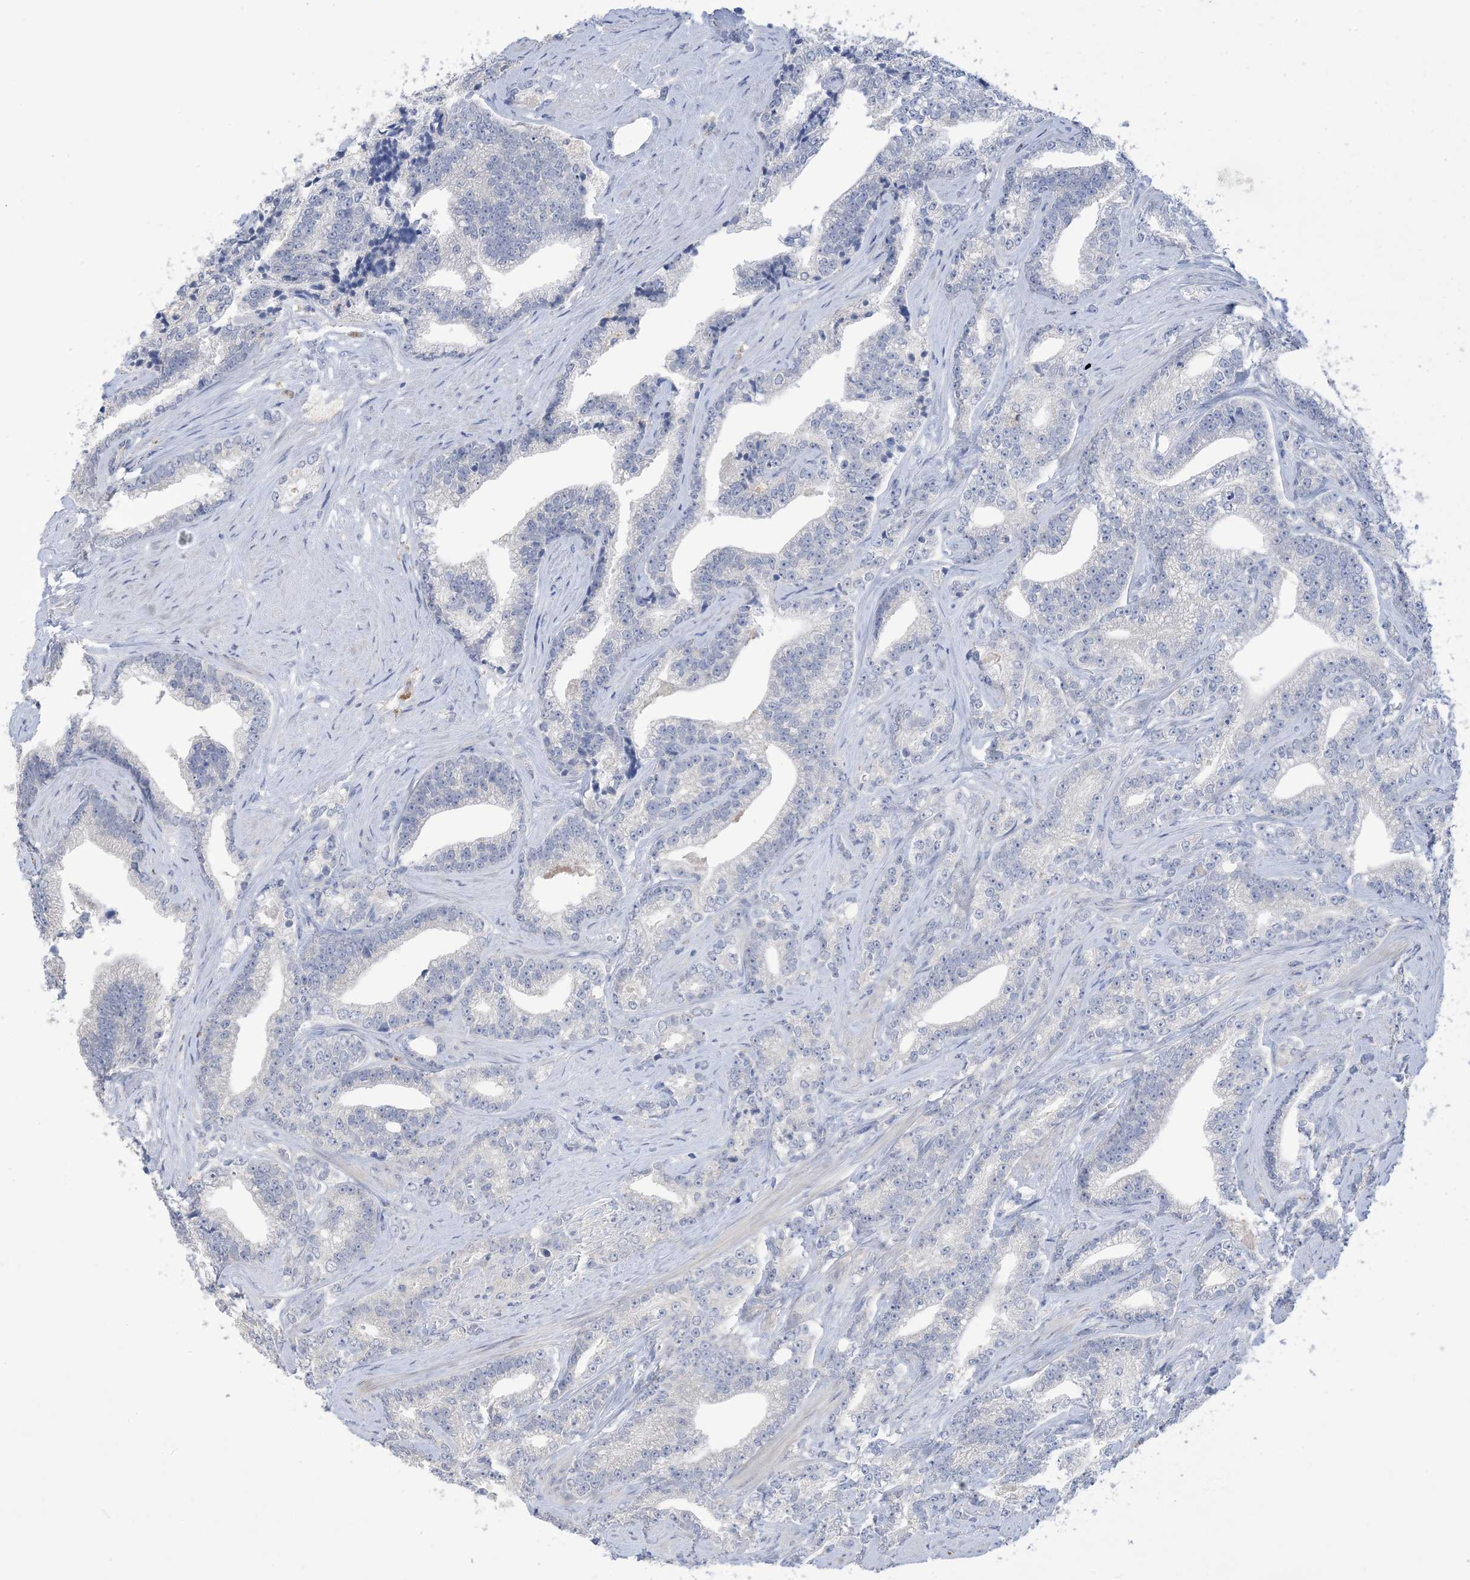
{"staining": {"intensity": "negative", "quantity": "none", "location": "none"}, "tissue": "prostate cancer", "cell_type": "Tumor cells", "image_type": "cancer", "snomed": [{"axis": "morphology", "description": "Adenocarcinoma, High grade"}, {"axis": "topography", "description": "Prostate and seminal vesicle, NOS"}], "caption": "Prostate high-grade adenocarcinoma stained for a protein using IHC reveals no positivity tumor cells.", "gene": "DSC3", "patient": {"sex": "male", "age": 67}}